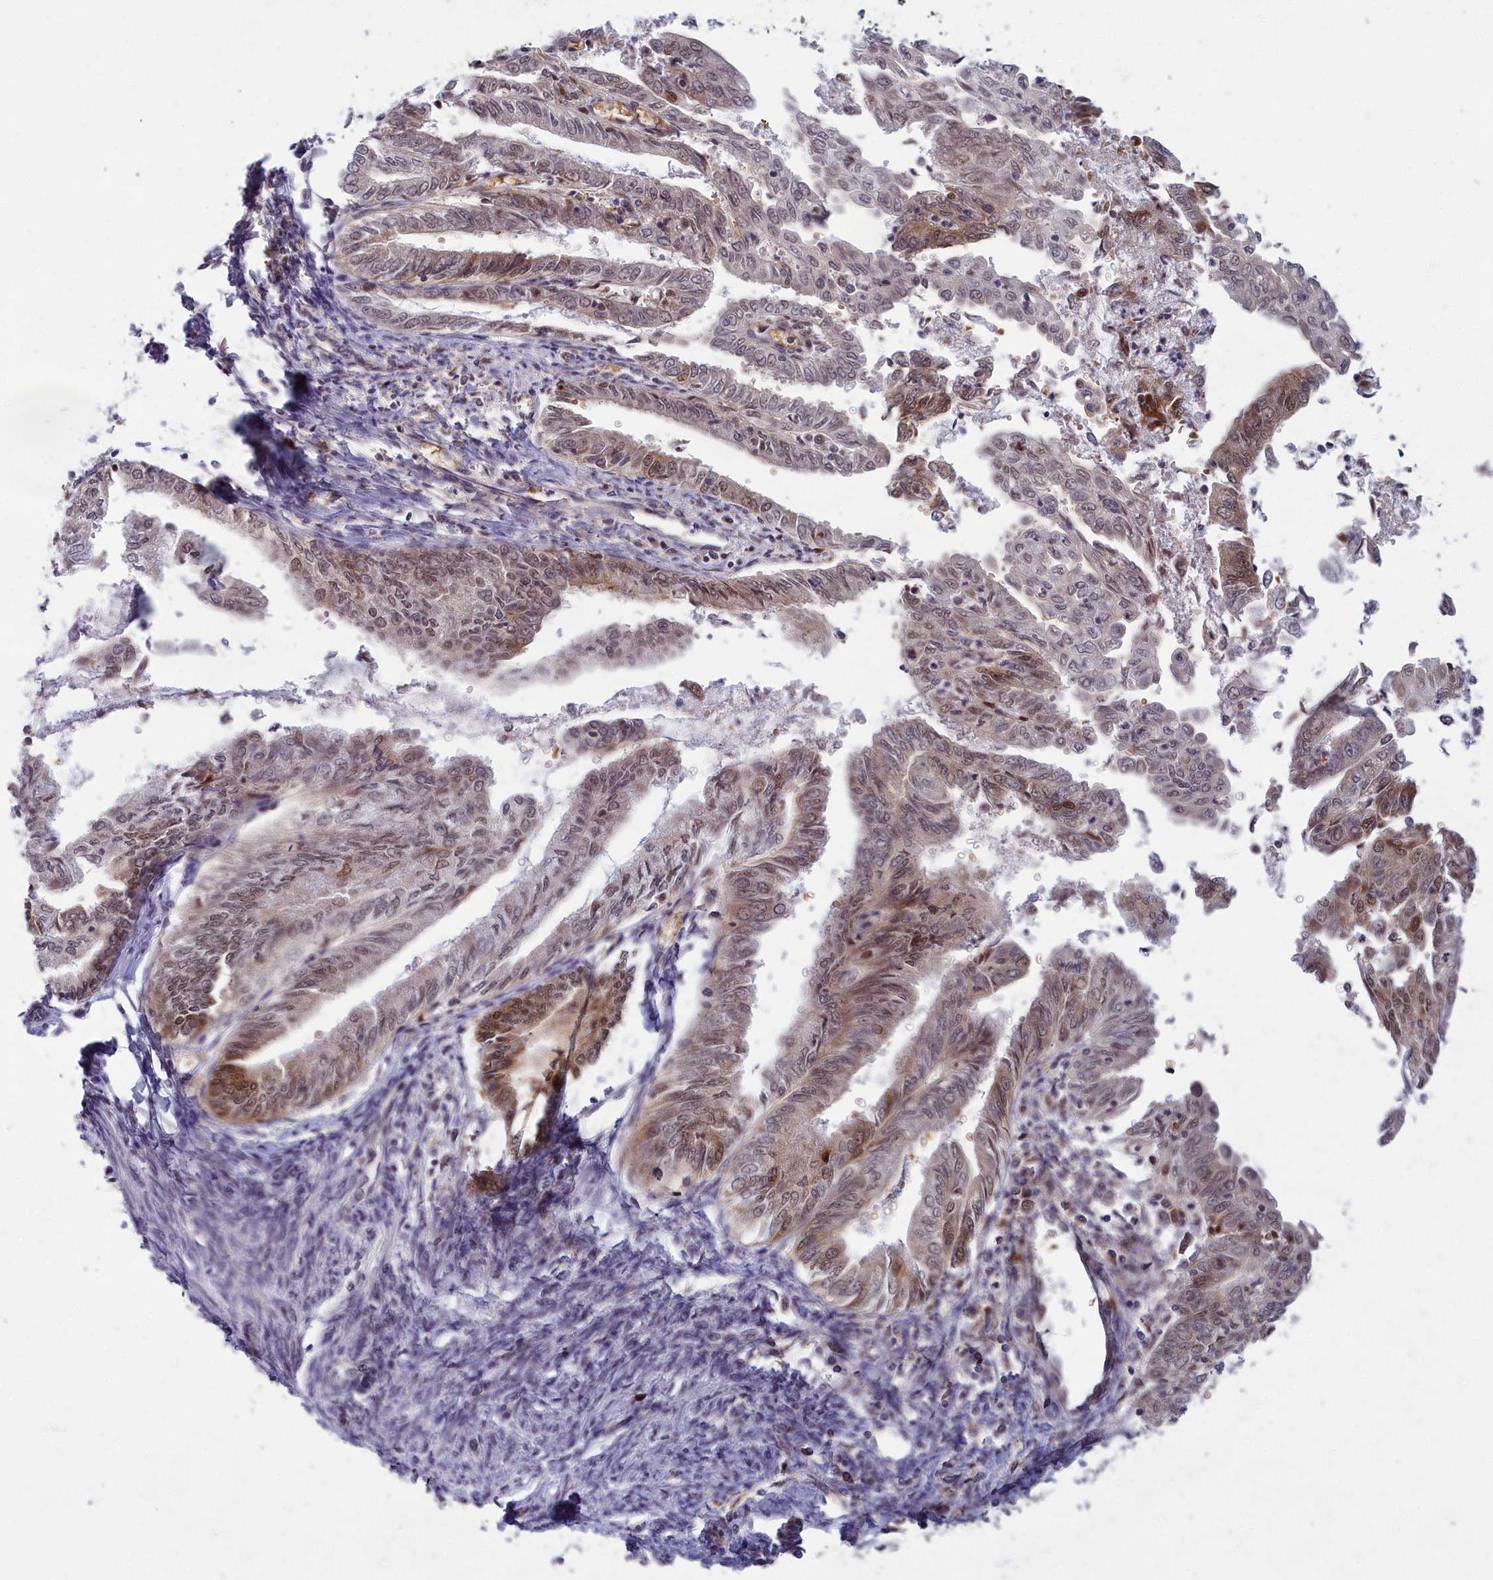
{"staining": {"intensity": "moderate", "quantity": "25%-75%", "location": "cytoplasmic/membranous,nuclear"}, "tissue": "endometrial cancer", "cell_type": "Tumor cells", "image_type": "cancer", "snomed": [{"axis": "morphology", "description": "Adenocarcinoma, NOS"}, {"axis": "topography", "description": "Endometrium"}], "caption": "Moderate cytoplasmic/membranous and nuclear protein staining is seen in about 25%-75% of tumor cells in endometrial cancer (adenocarcinoma). The staining is performed using DAB (3,3'-diaminobenzidine) brown chromogen to label protein expression. The nuclei are counter-stained blue using hematoxylin.", "gene": "EARS2", "patient": {"sex": "female", "age": 66}}